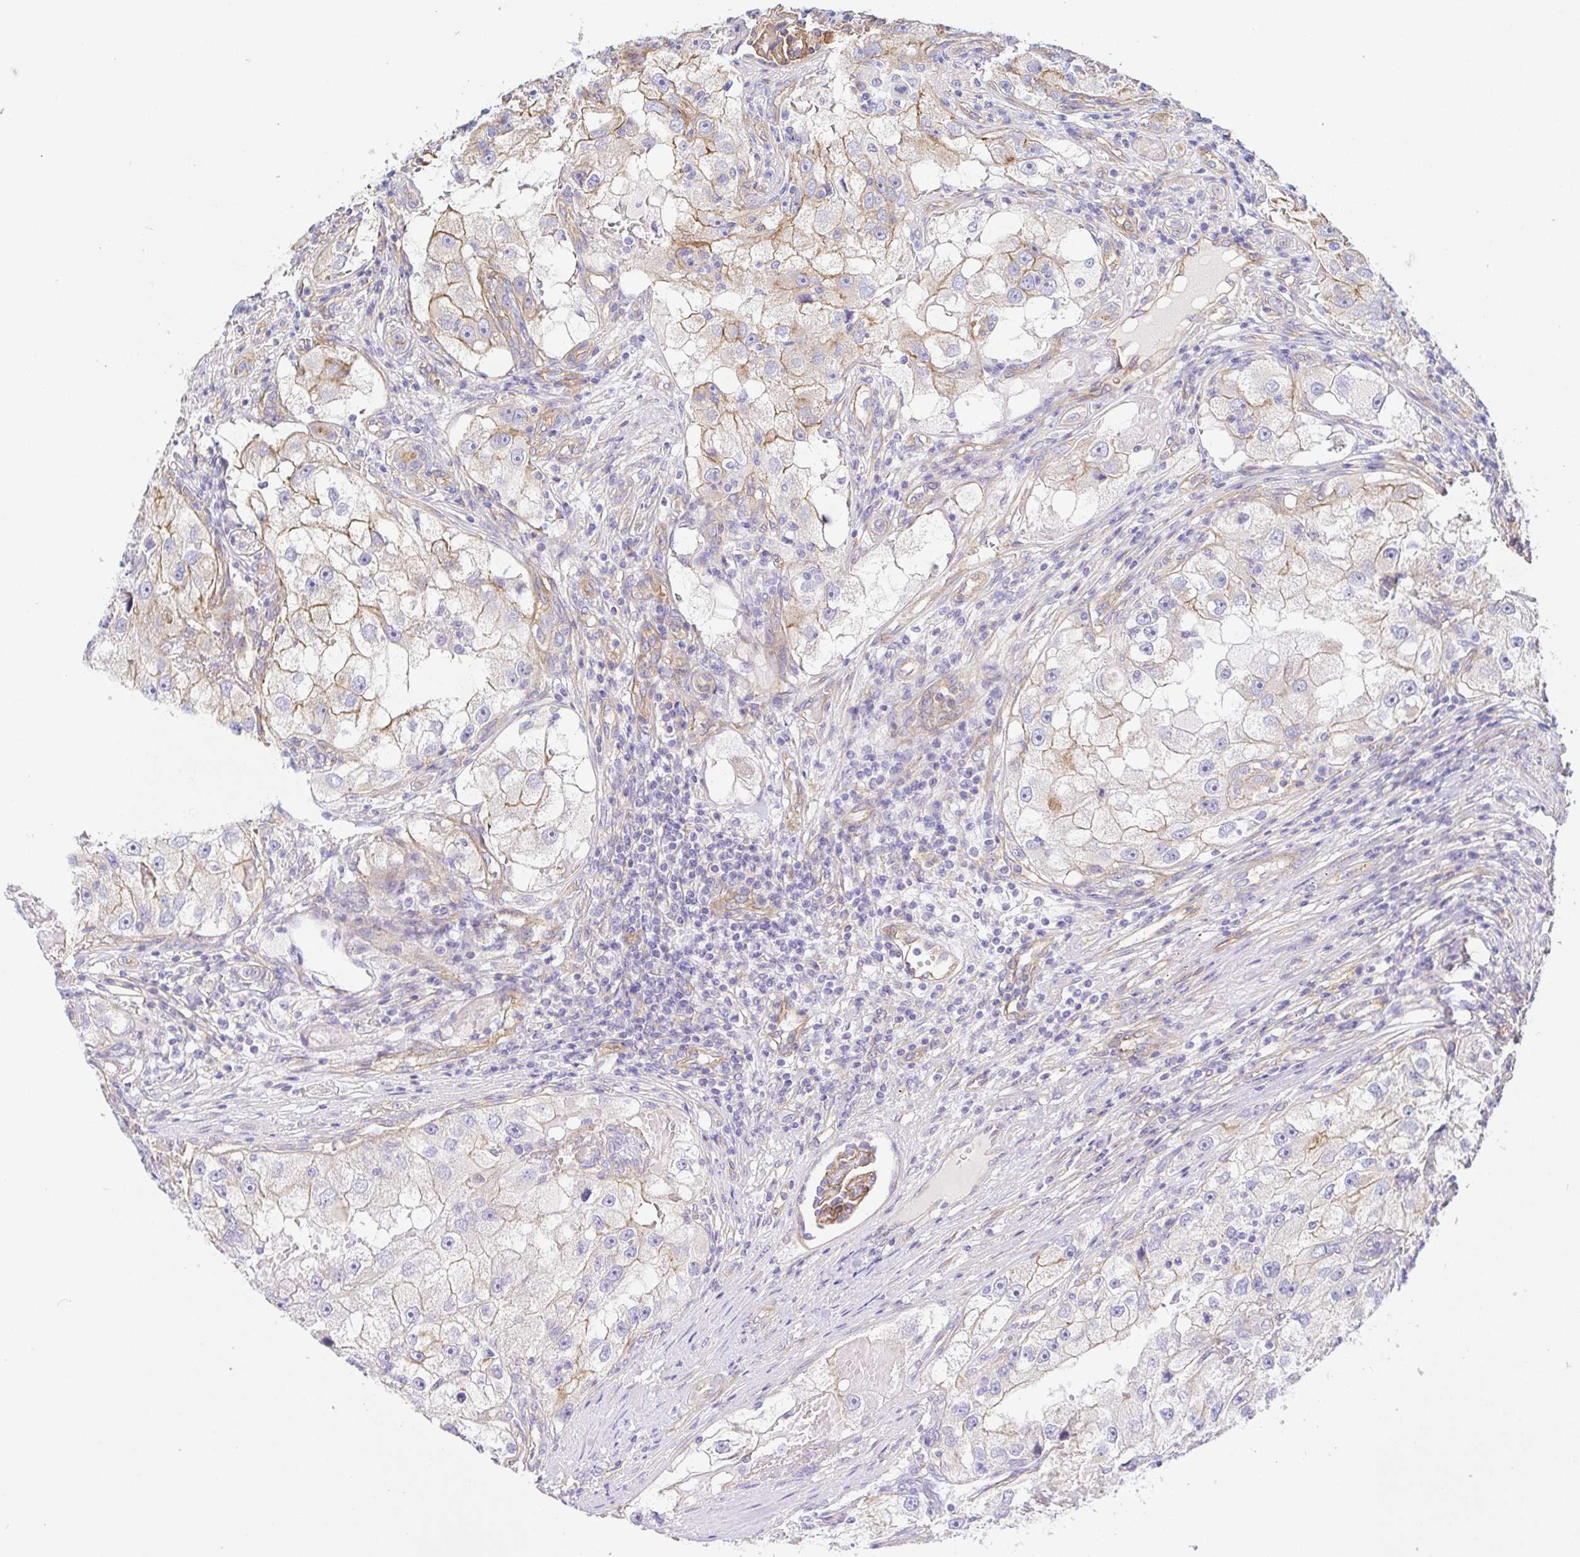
{"staining": {"intensity": "moderate", "quantity": "<25%", "location": "cytoplasmic/membranous"}, "tissue": "renal cancer", "cell_type": "Tumor cells", "image_type": "cancer", "snomed": [{"axis": "morphology", "description": "Adenocarcinoma, NOS"}, {"axis": "topography", "description": "Kidney"}], "caption": "Immunohistochemical staining of human renal cancer displays low levels of moderate cytoplasmic/membranous expression in about <25% of tumor cells.", "gene": "ARL4D", "patient": {"sex": "male", "age": 63}}